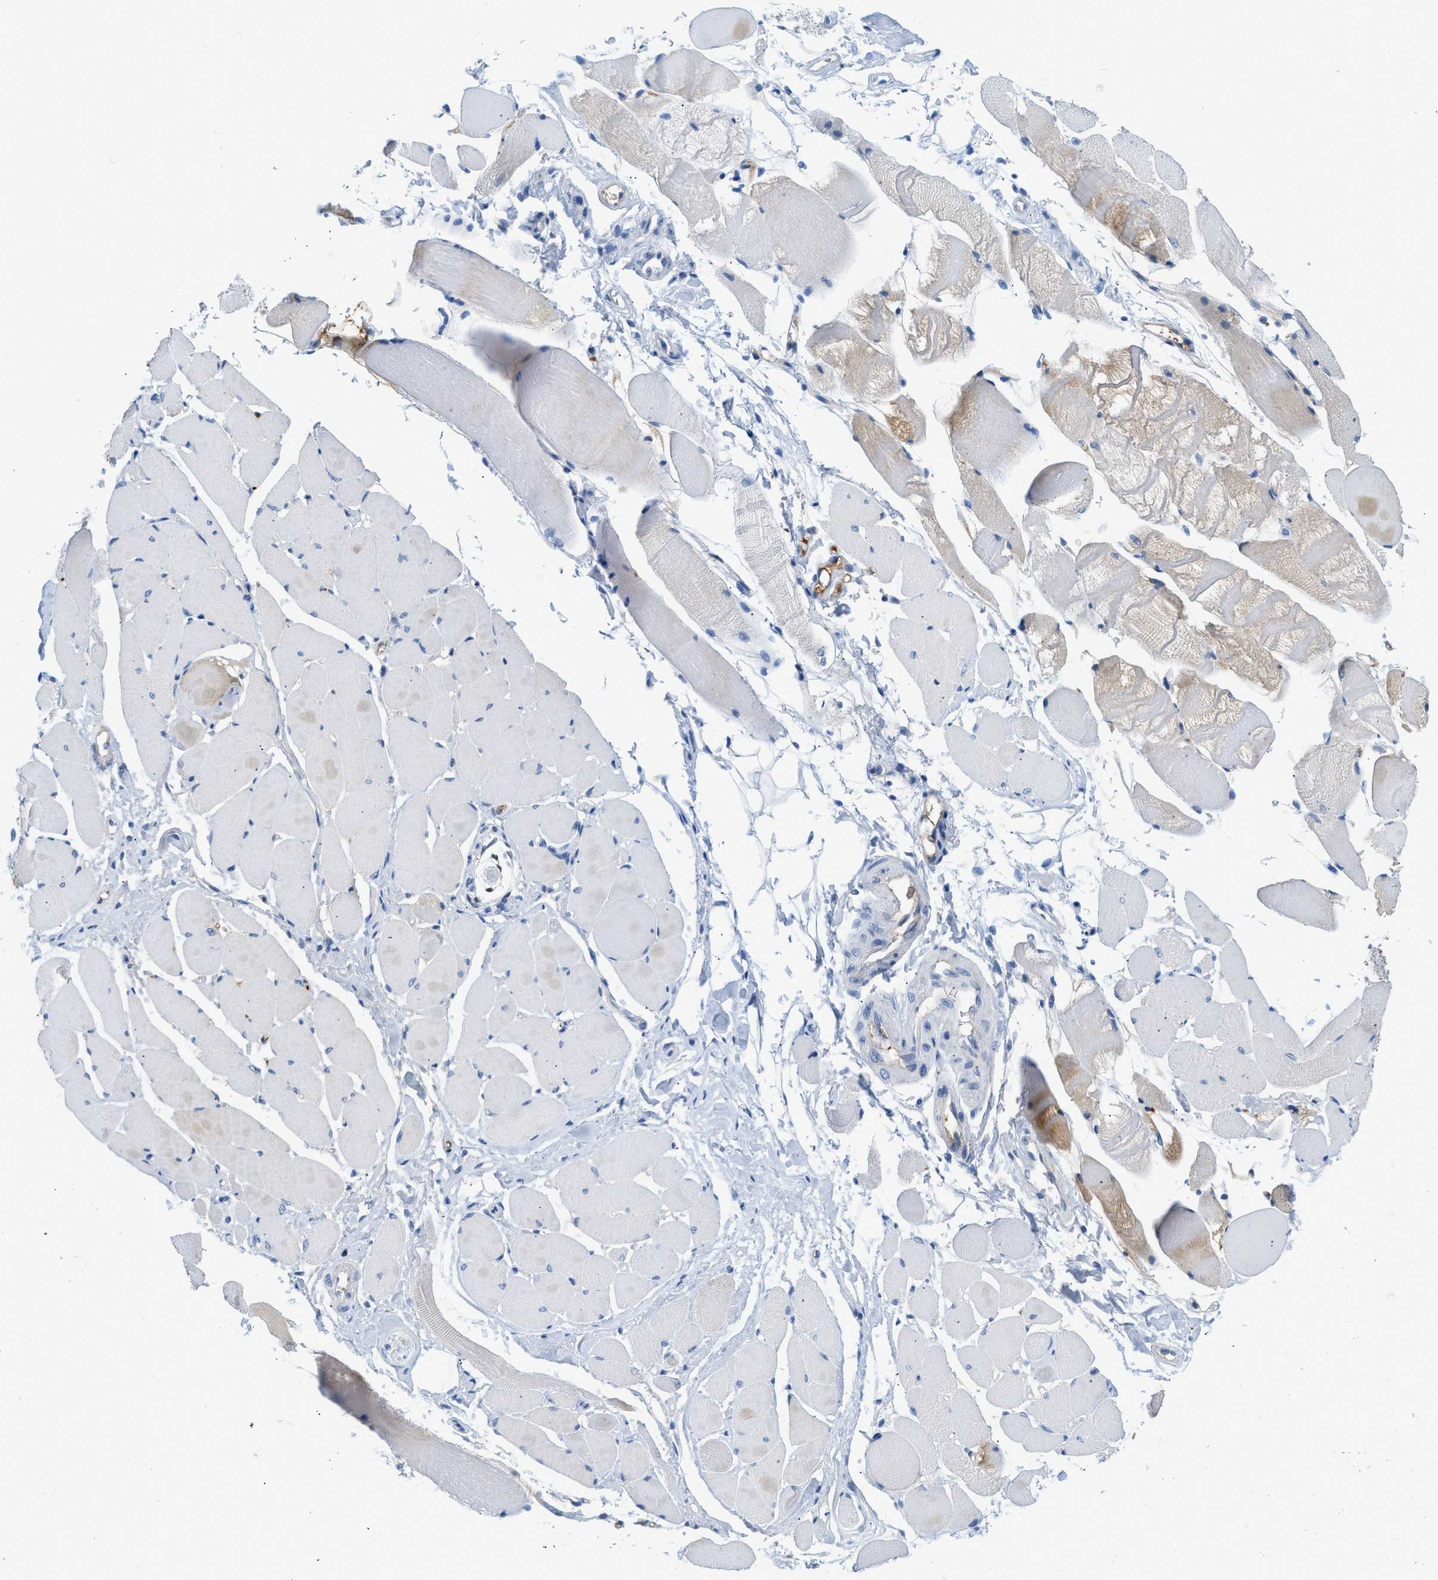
{"staining": {"intensity": "negative", "quantity": "none", "location": "none"}, "tissue": "skeletal muscle", "cell_type": "Myocytes", "image_type": "normal", "snomed": [{"axis": "morphology", "description": "Normal tissue, NOS"}, {"axis": "topography", "description": "Skeletal muscle"}, {"axis": "topography", "description": "Peripheral nerve tissue"}], "caption": "Immunohistochemical staining of benign human skeletal muscle reveals no significant positivity in myocytes.", "gene": "LEF1", "patient": {"sex": "female", "age": 84}}